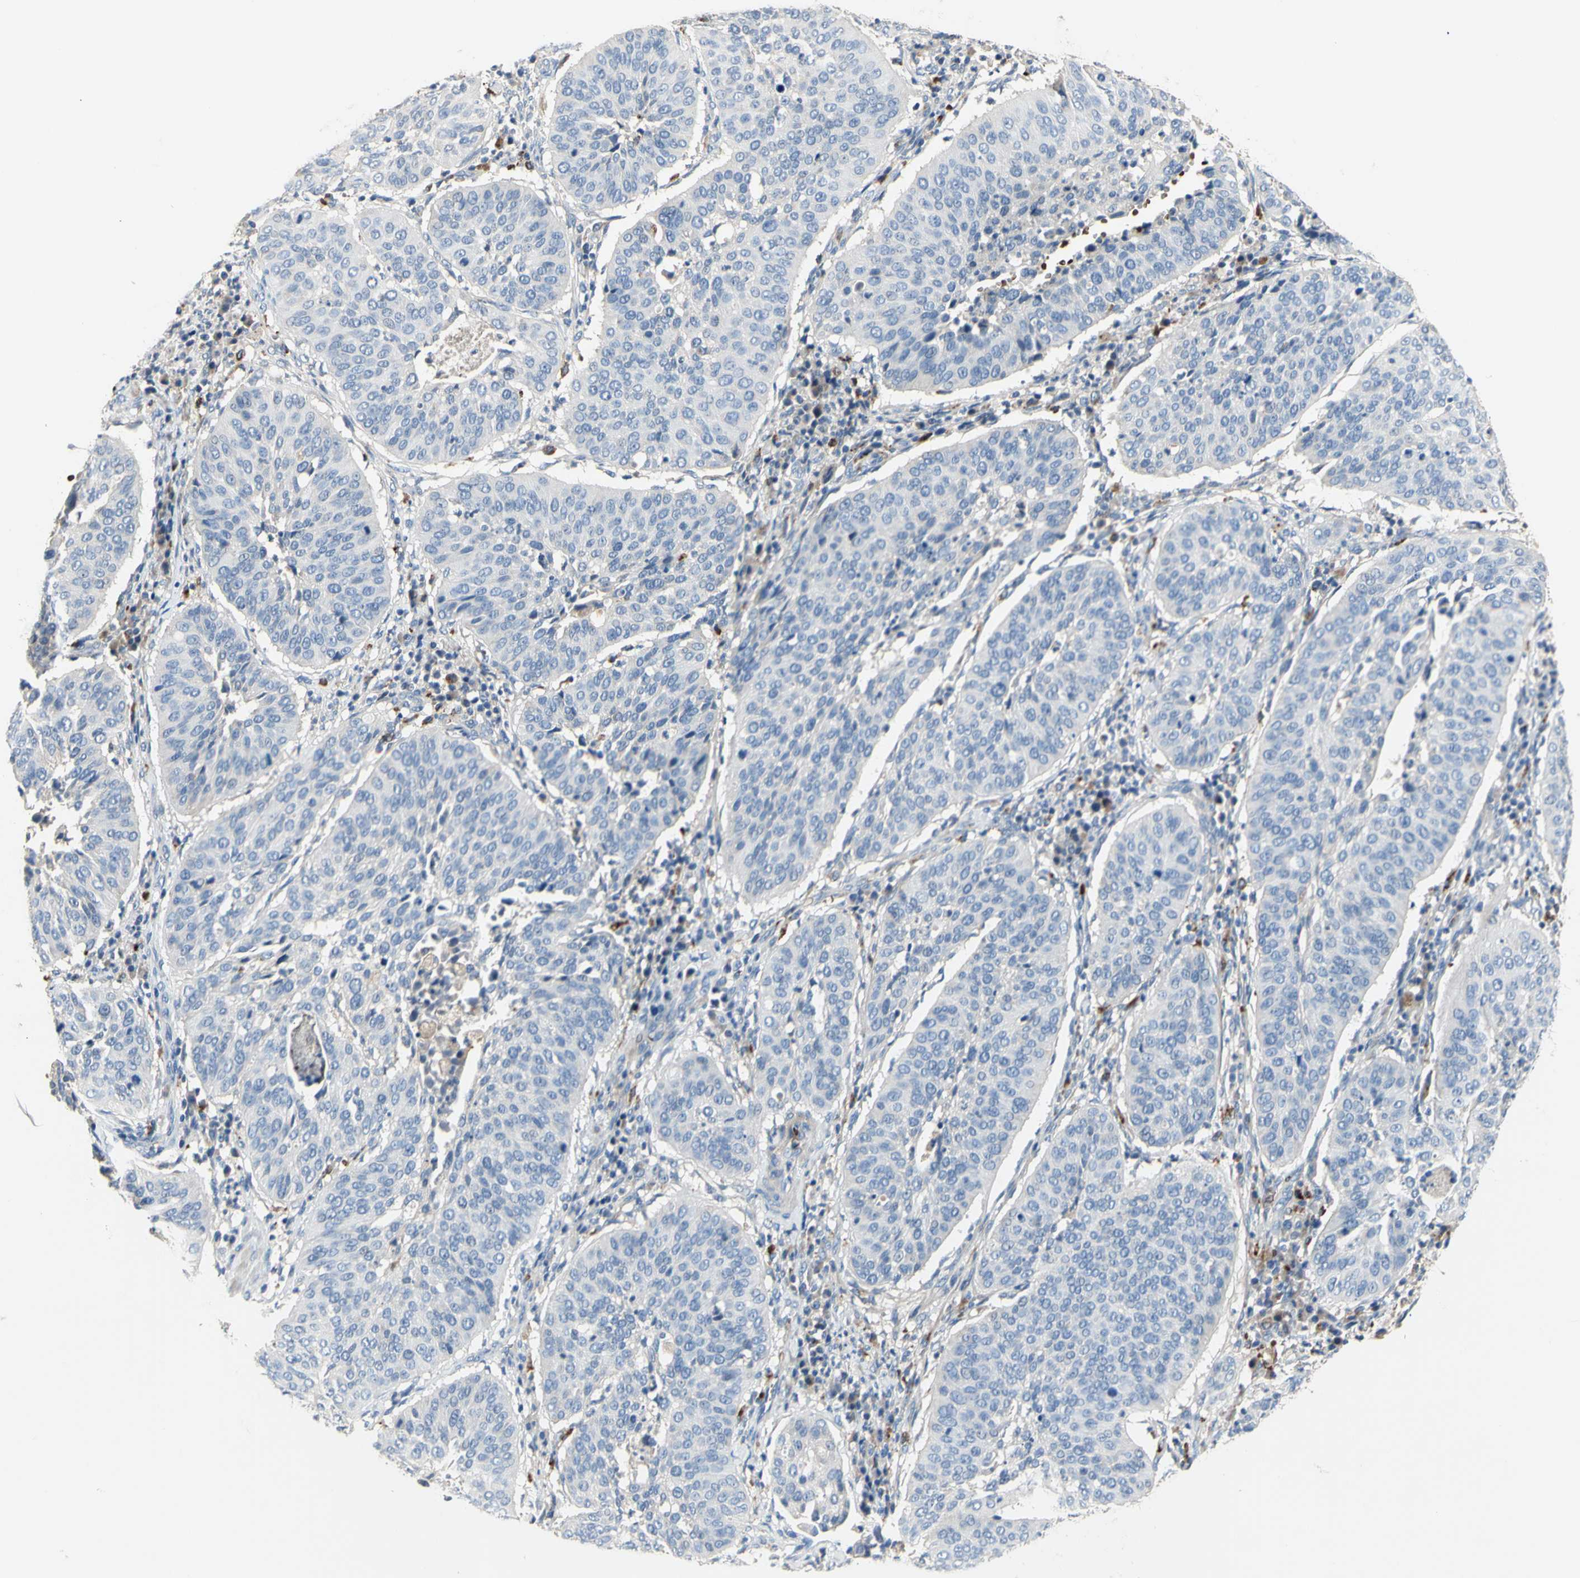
{"staining": {"intensity": "negative", "quantity": "none", "location": "none"}, "tissue": "cervical cancer", "cell_type": "Tumor cells", "image_type": "cancer", "snomed": [{"axis": "morphology", "description": "Normal tissue, NOS"}, {"axis": "morphology", "description": "Squamous cell carcinoma, NOS"}, {"axis": "topography", "description": "Cervix"}], "caption": "Tumor cells are negative for protein expression in human cervical cancer (squamous cell carcinoma).", "gene": "CDON", "patient": {"sex": "female", "age": 39}}